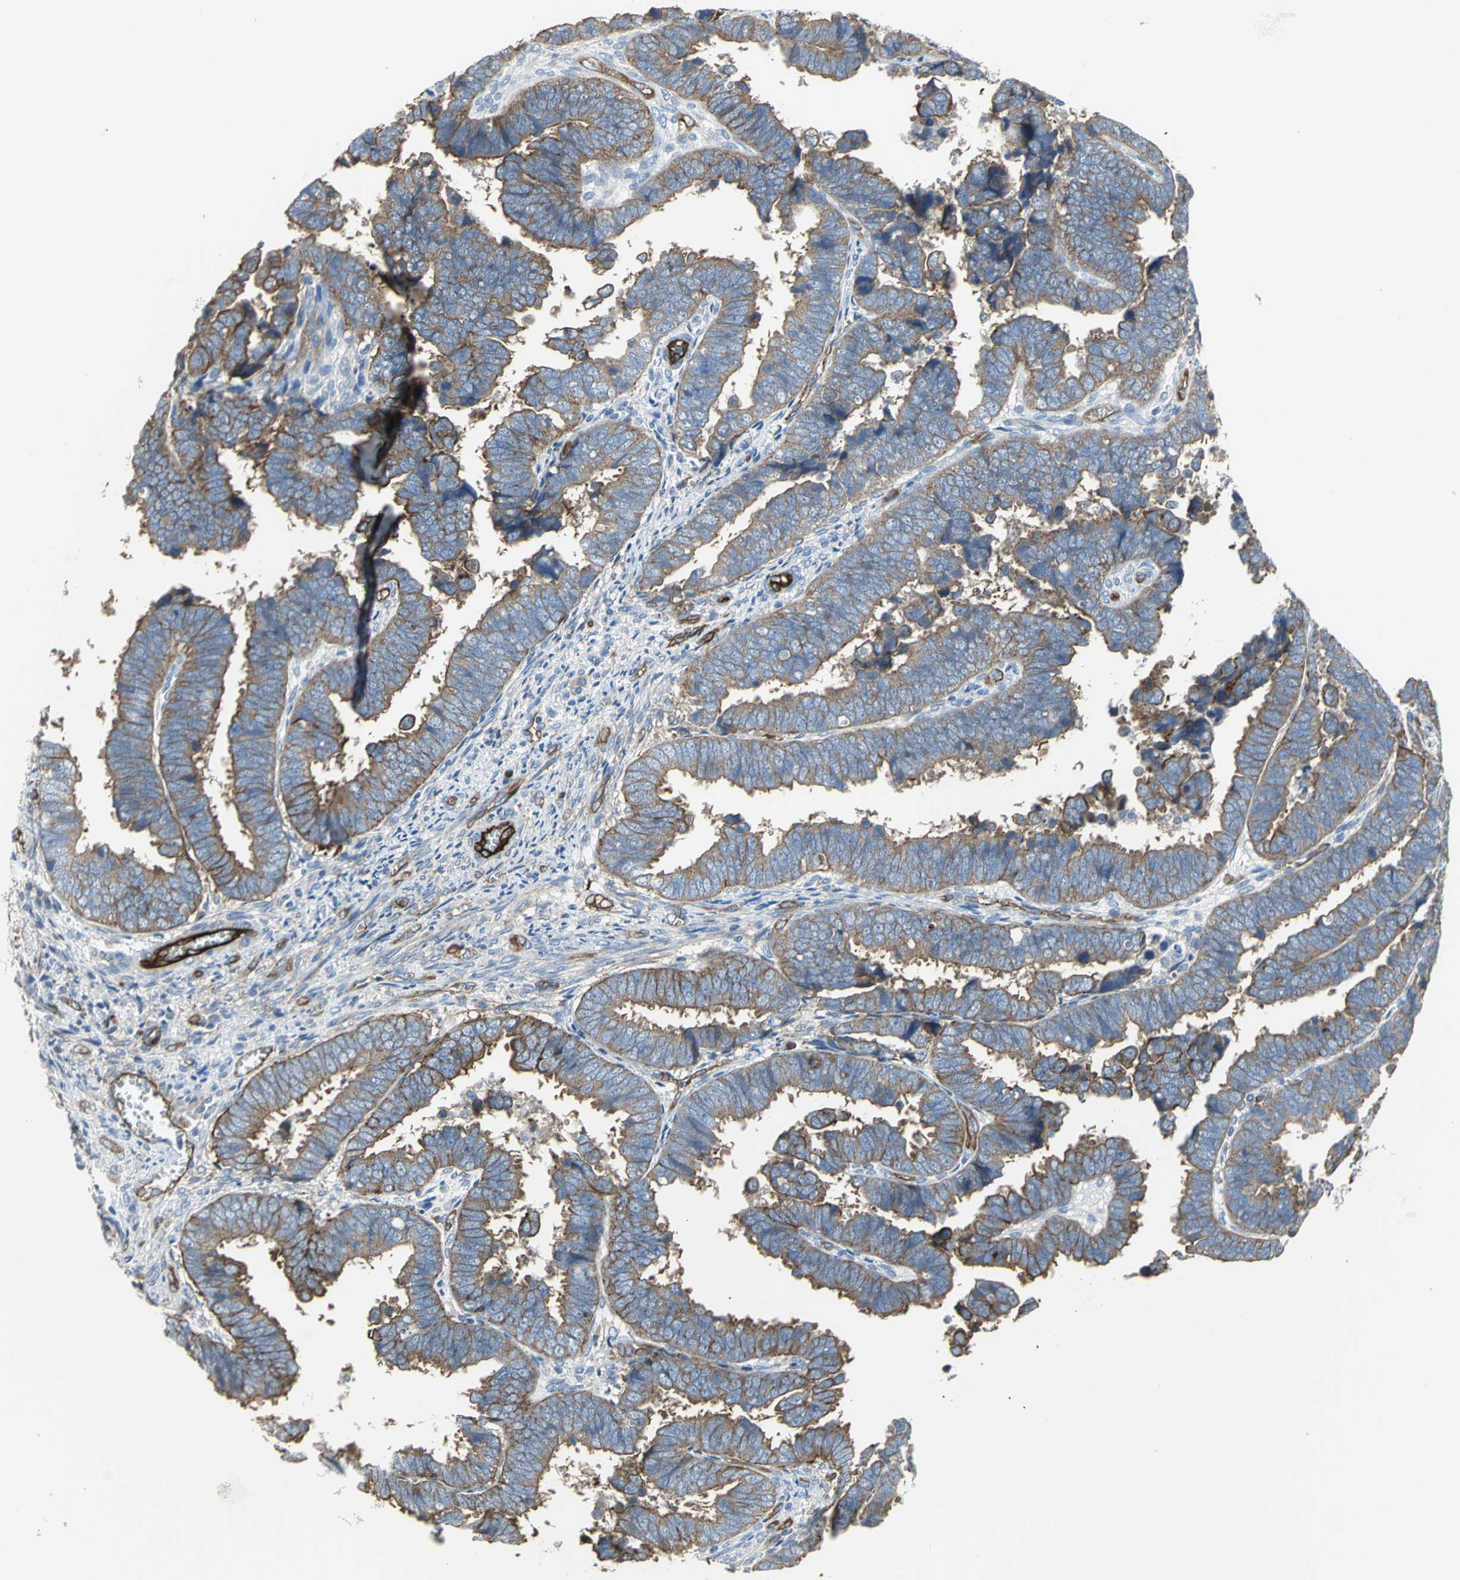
{"staining": {"intensity": "strong", "quantity": ">75%", "location": "cytoplasmic/membranous"}, "tissue": "endometrial cancer", "cell_type": "Tumor cells", "image_type": "cancer", "snomed": [{"axis": "morphology", "description": "Adenocarcinoma, NOS"}, {"axis": "topography", "description": "Endometrium"}], "caption": "Endometrial cancer (adenocarcinoma) was stained to show a protein in brown. There is high levels of strong cytoplasmic/membranous expression in approximately >75% of tumor cells. The staining was performed using DAB, with brown indicating positive protein expression. Nuclei are stained blue with hematoxylin.", "gene": "FLNB", "patient": {"sex": "female", "age": 75}}